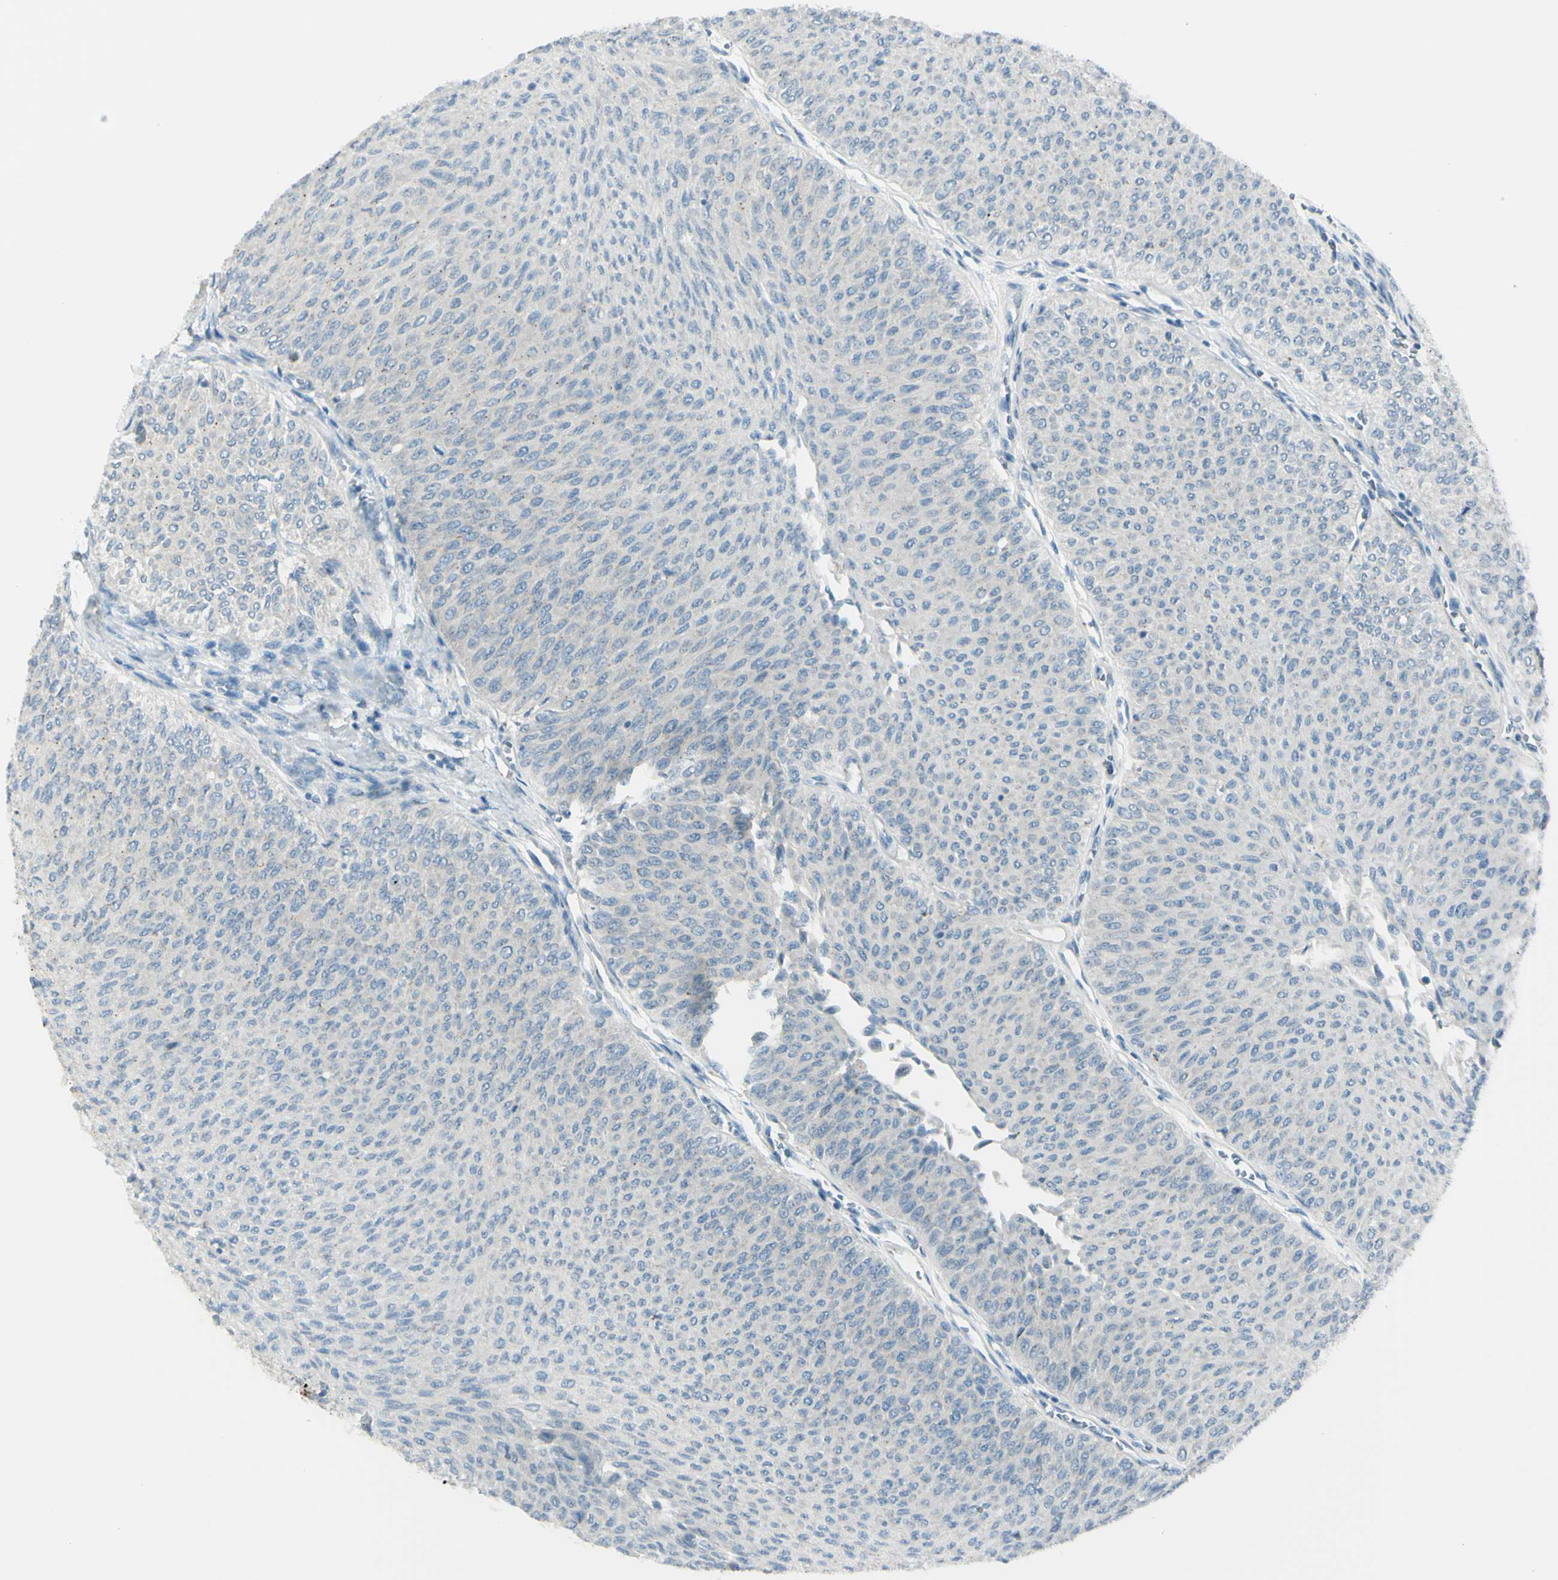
{"staining": {"intensity": "negative", "quantity": "none", "location": "none"}, "tissue": "urothelial cancer", "cell_type": "Tumor cells", "image_type": "cancer", "snomed": [{"axis": "morphology", "description": "Urothelial carcinoma, Low grade"}, {"axis": "topography", "description": "Urinary bladder"}], "caption": "A high-resolution micrograph shows immunohistochemistry staining of urothelial carcinoma (low-grade), which reveals no significant positivity in tumor cells. (IHC, brightfield microscopy, high magnification).", "gene": "B4GALT1", "patient": {"sex": "male", "age": 78}}